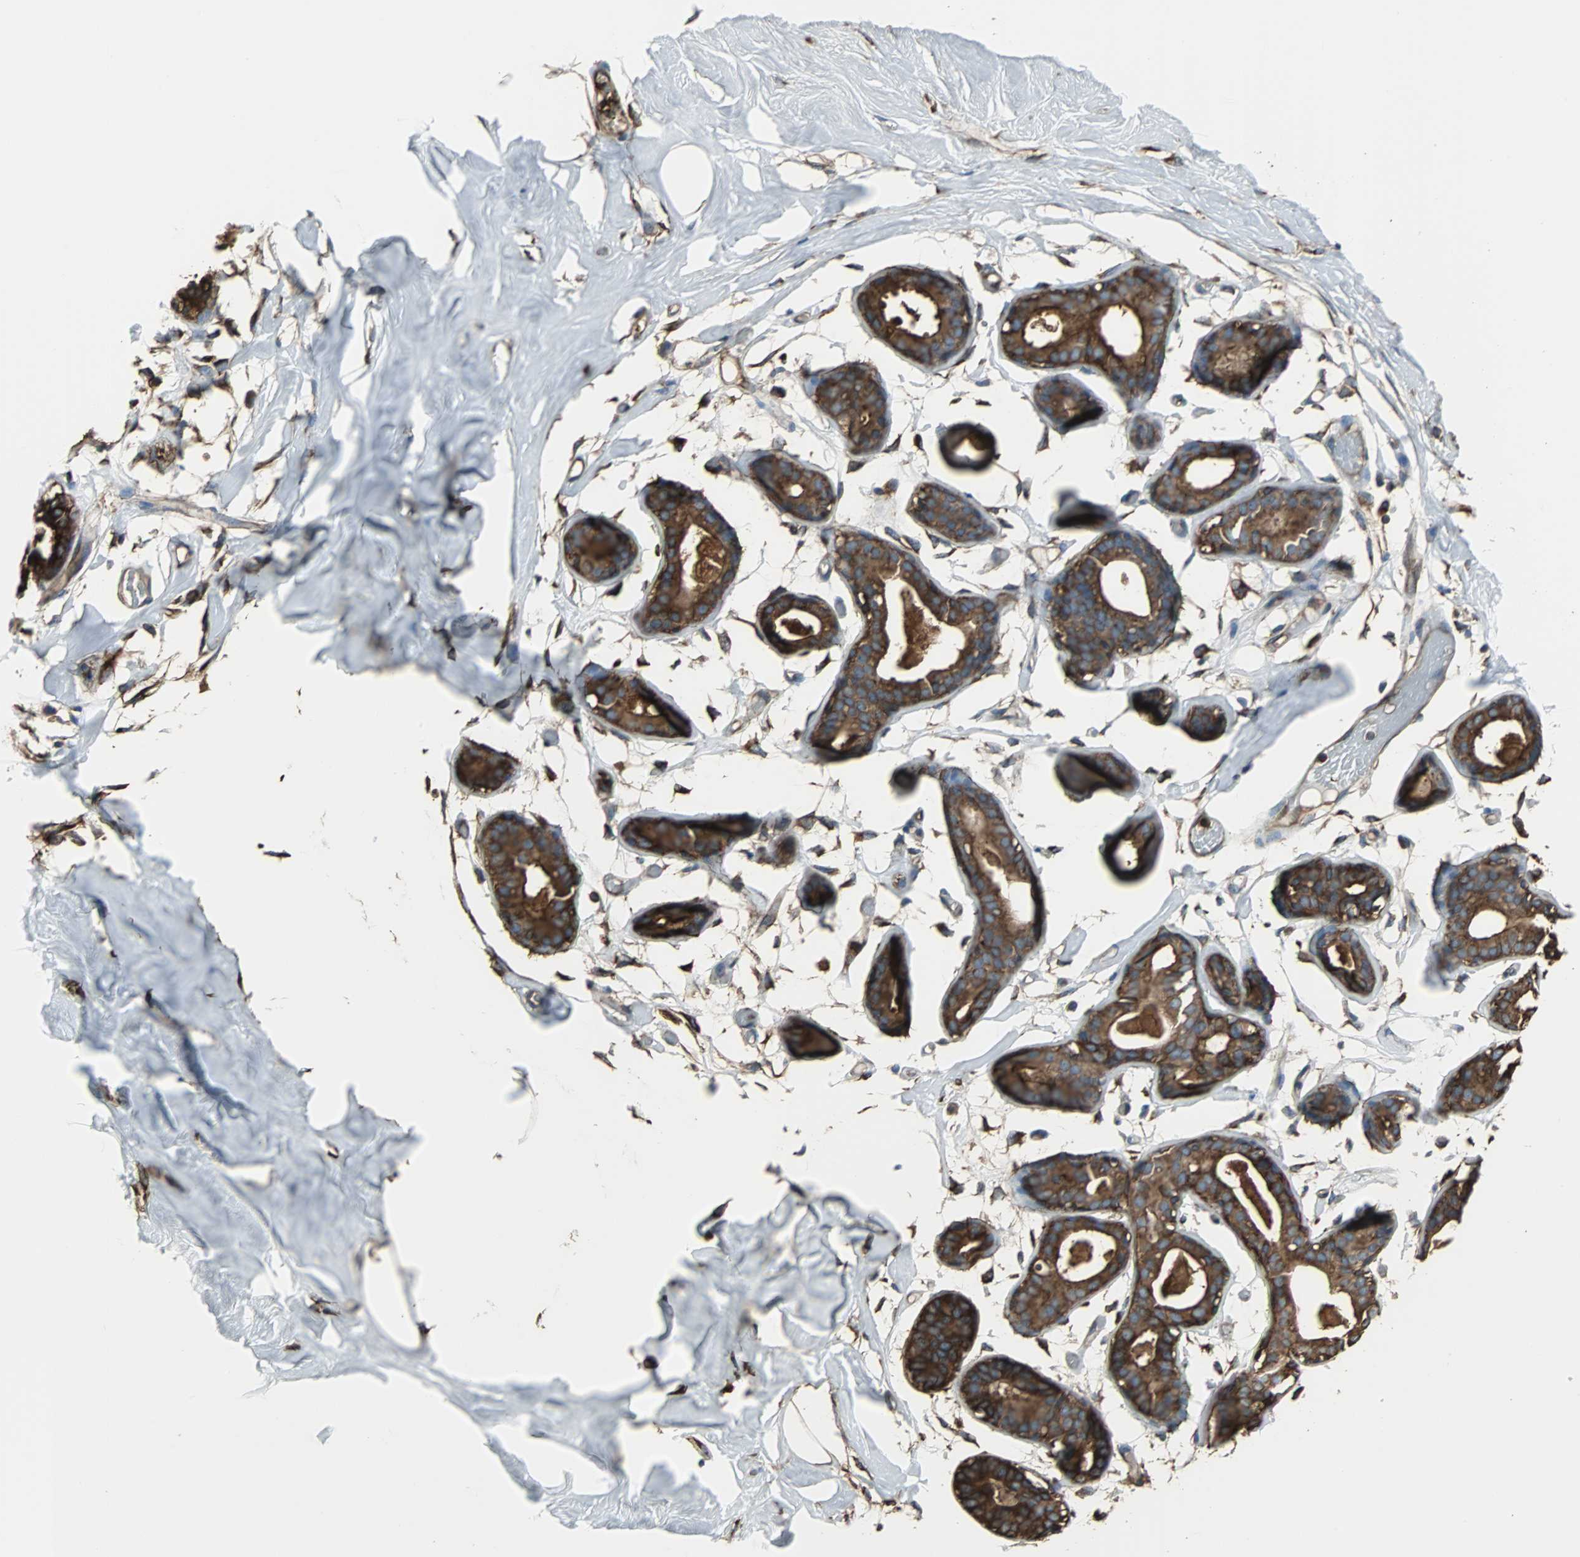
{"staining": {"intensity": "negative", "quantity": "none", "location": "none"}, "tissue": "breast", "cell_type": "Adipocytes", "image_type": "normal", "snomed": [{"axis": "morphology", "description": "Normal tissue, NOS"}, {"axis": "topography", "description": "Breast"}, {"axis": "topography", "description": "Soft tissue"}], "caption": "Adipocytes are negative for brown protein staining in normal breast. Nuclei are stained in blue.", "gene": "ACTN1", "patient": {"sex": "female", "age": 25}}